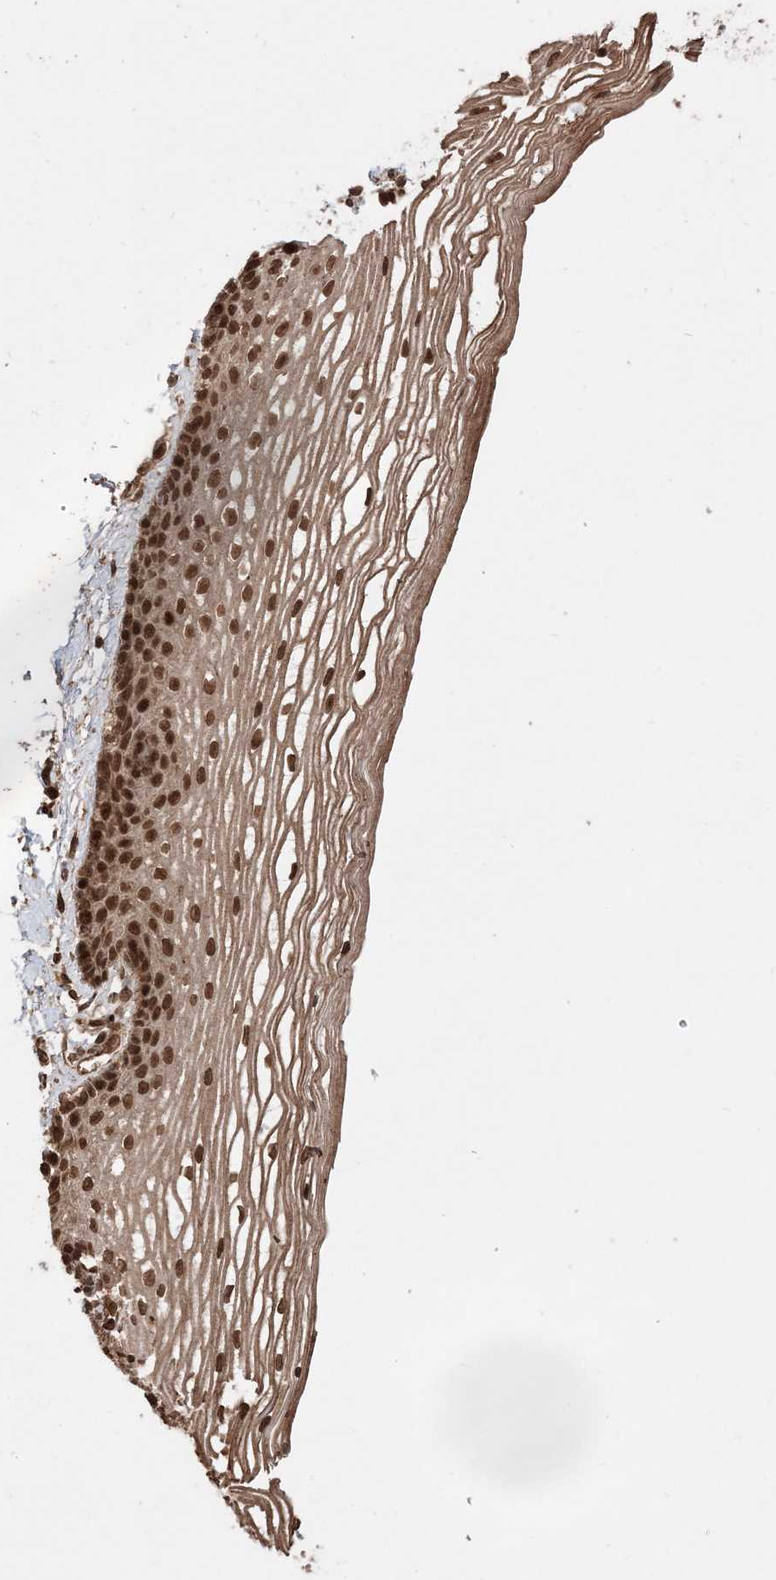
{"staining": {"intensity": "strong", "quantity": ">75%", "location": "nuclear"}, "tissue": "vagina", "cell_type": "Squamous epithelial cells", "image_type": "normal", "snomed": [{"axis": "morphology", "description": "Normal tissue, NOS"}, {"axis": "topography", "description": "Vagina"}], "caption": "This micrograph exhibits IHC staining of unremarkable human vagina, with high strong nuclear staining in approximately >75% of squamous epithelial cells.", "gene": "ETAA1", "patient": {"sex": "female", "age": 46}}